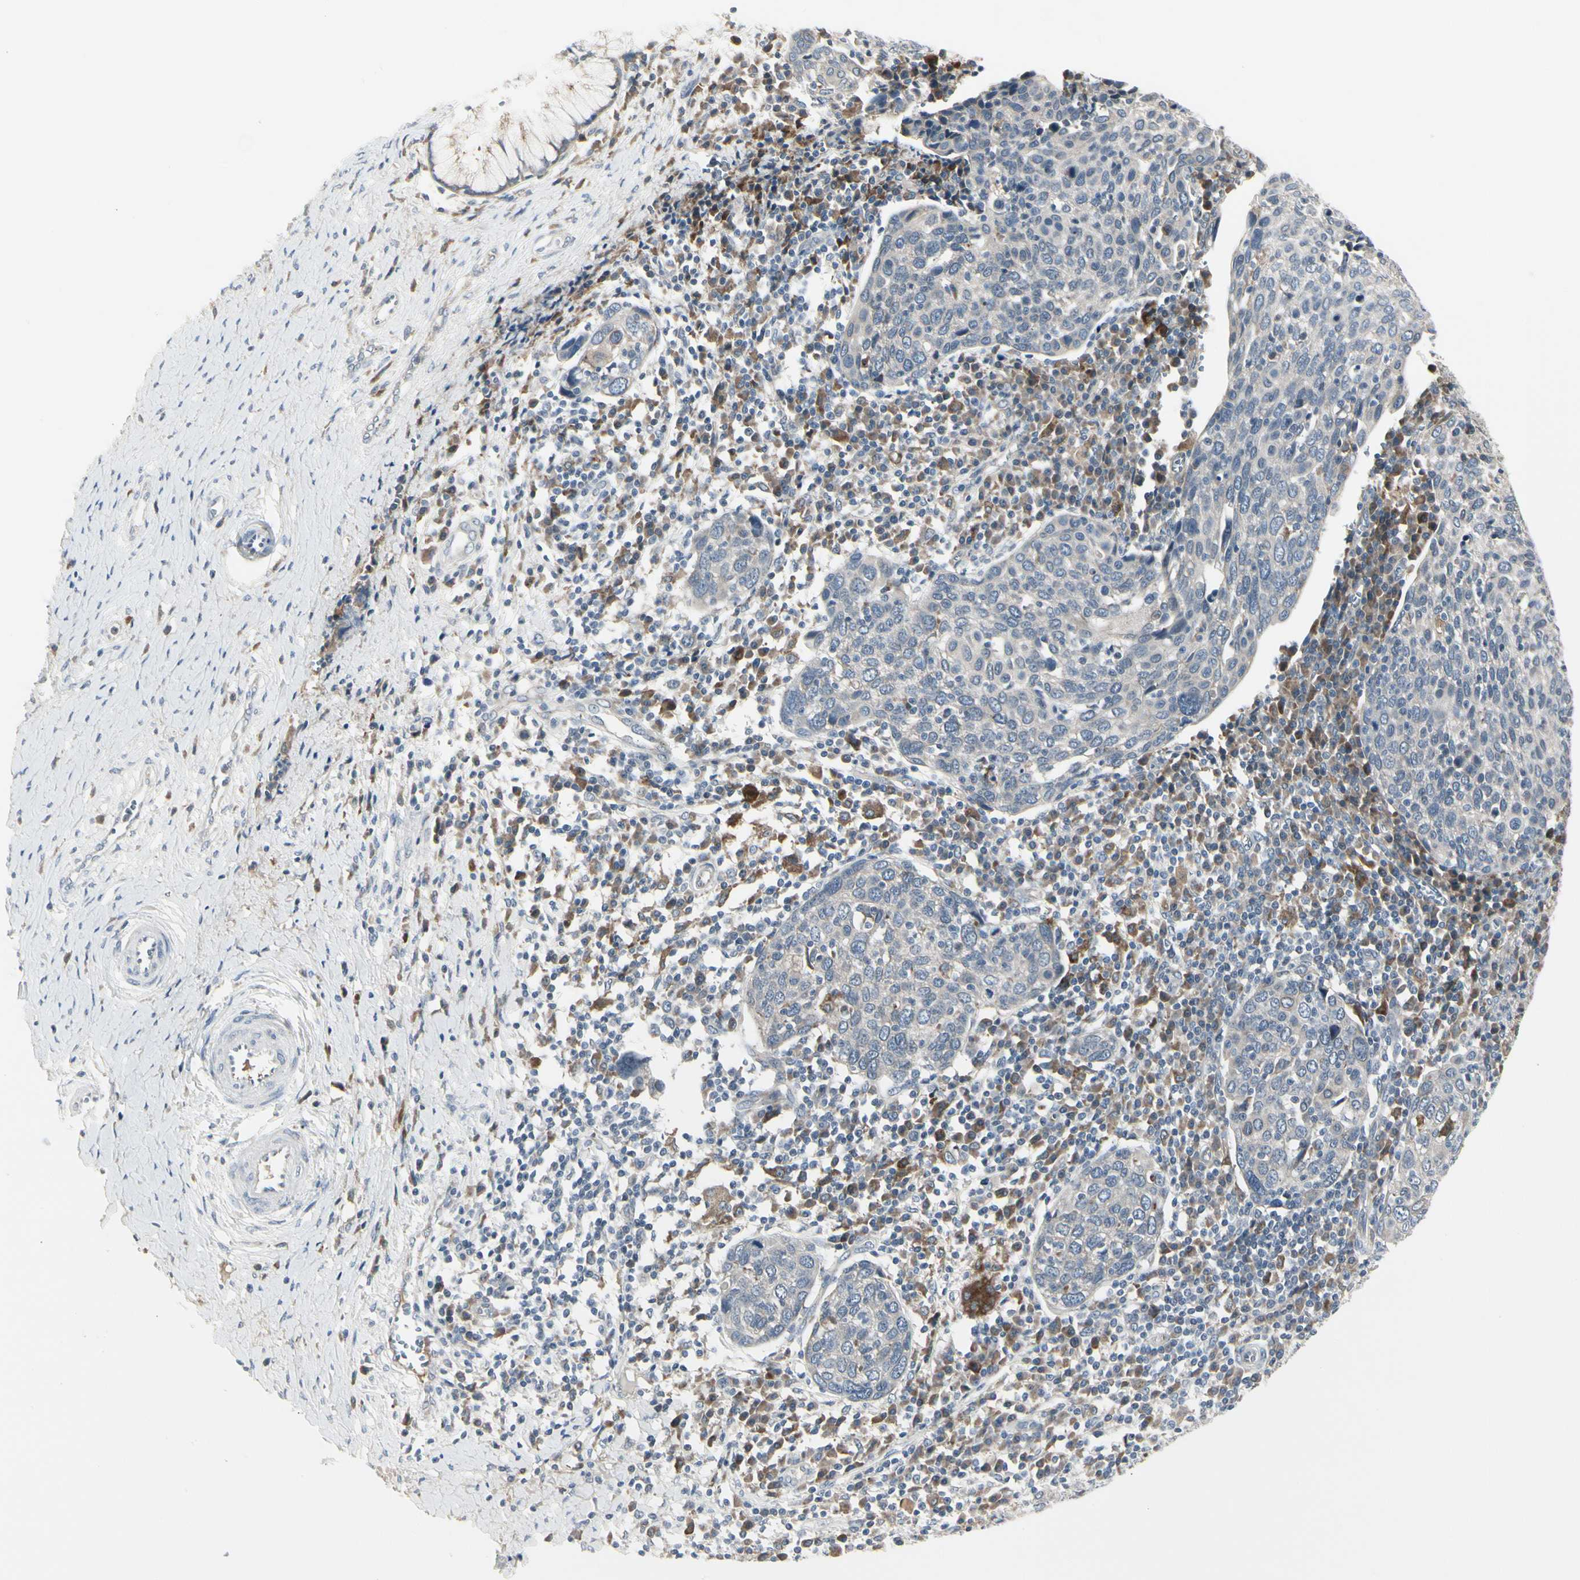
{"staining": {"intensity": "weak", "quantity": ">75%", "location": "cytoplasmic/membranous"}, "tissue": "cervical cancer", "cell_type": "Tumor cells", "image_type": "cancer", "snomed": [{"axis": "morphology", "description": "Squamous cell carcinoma, NOS"}, {"axis": "topography", "description": "Cervix"}], "caption": "An image of human squamous cell carcinoma (cervical) stained for a protein shows weak cytoplasmic/membranous brown staining in tumor cells. Using DAB (brown) and hematoxylin (blue) stains, captured at high magnification using brightfield microscopy.", "gene": "GRN", "patient": {"sex": "female", "age": 40}}